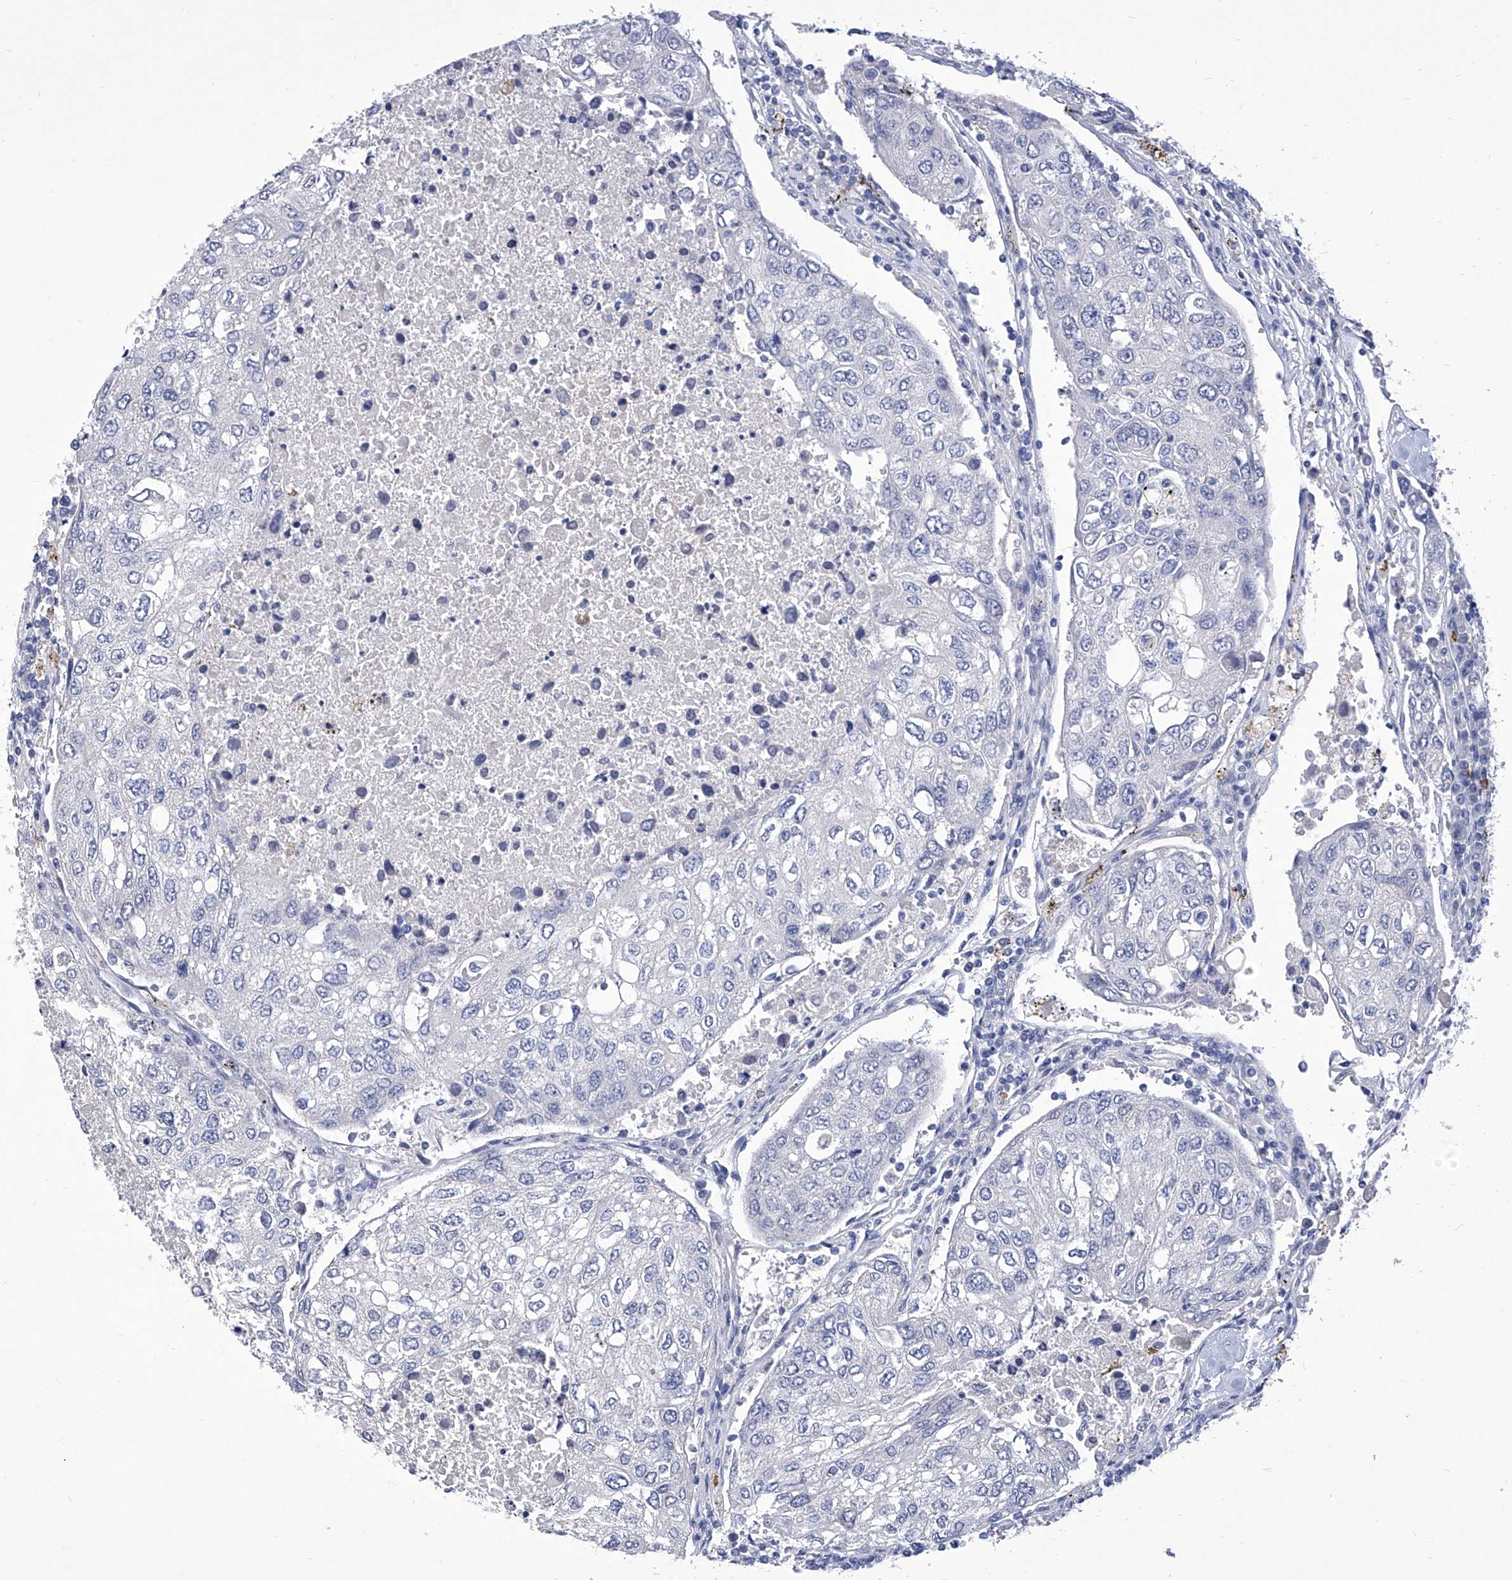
{"staining": {"intensity": "negative", "quantity": "none", "location": "none"}, "tissue": "urothelial cancer", "cell_type": "Tumor cells", "image_type": "cancer", "snomed": [{"axis": "morphology", "description": "Urothelial carcinoma, High grade"}, {"axis": "topography", "description": "Lymph node"}, {"axis": "topography", "description": "Urinary bladder"}], "caption": "A micrograph of urothelial cancer stained for a protein shows no brown staining in tumor cells.", "gene": "IFNL2", "patient": {"sex": "male", "age": 51}}